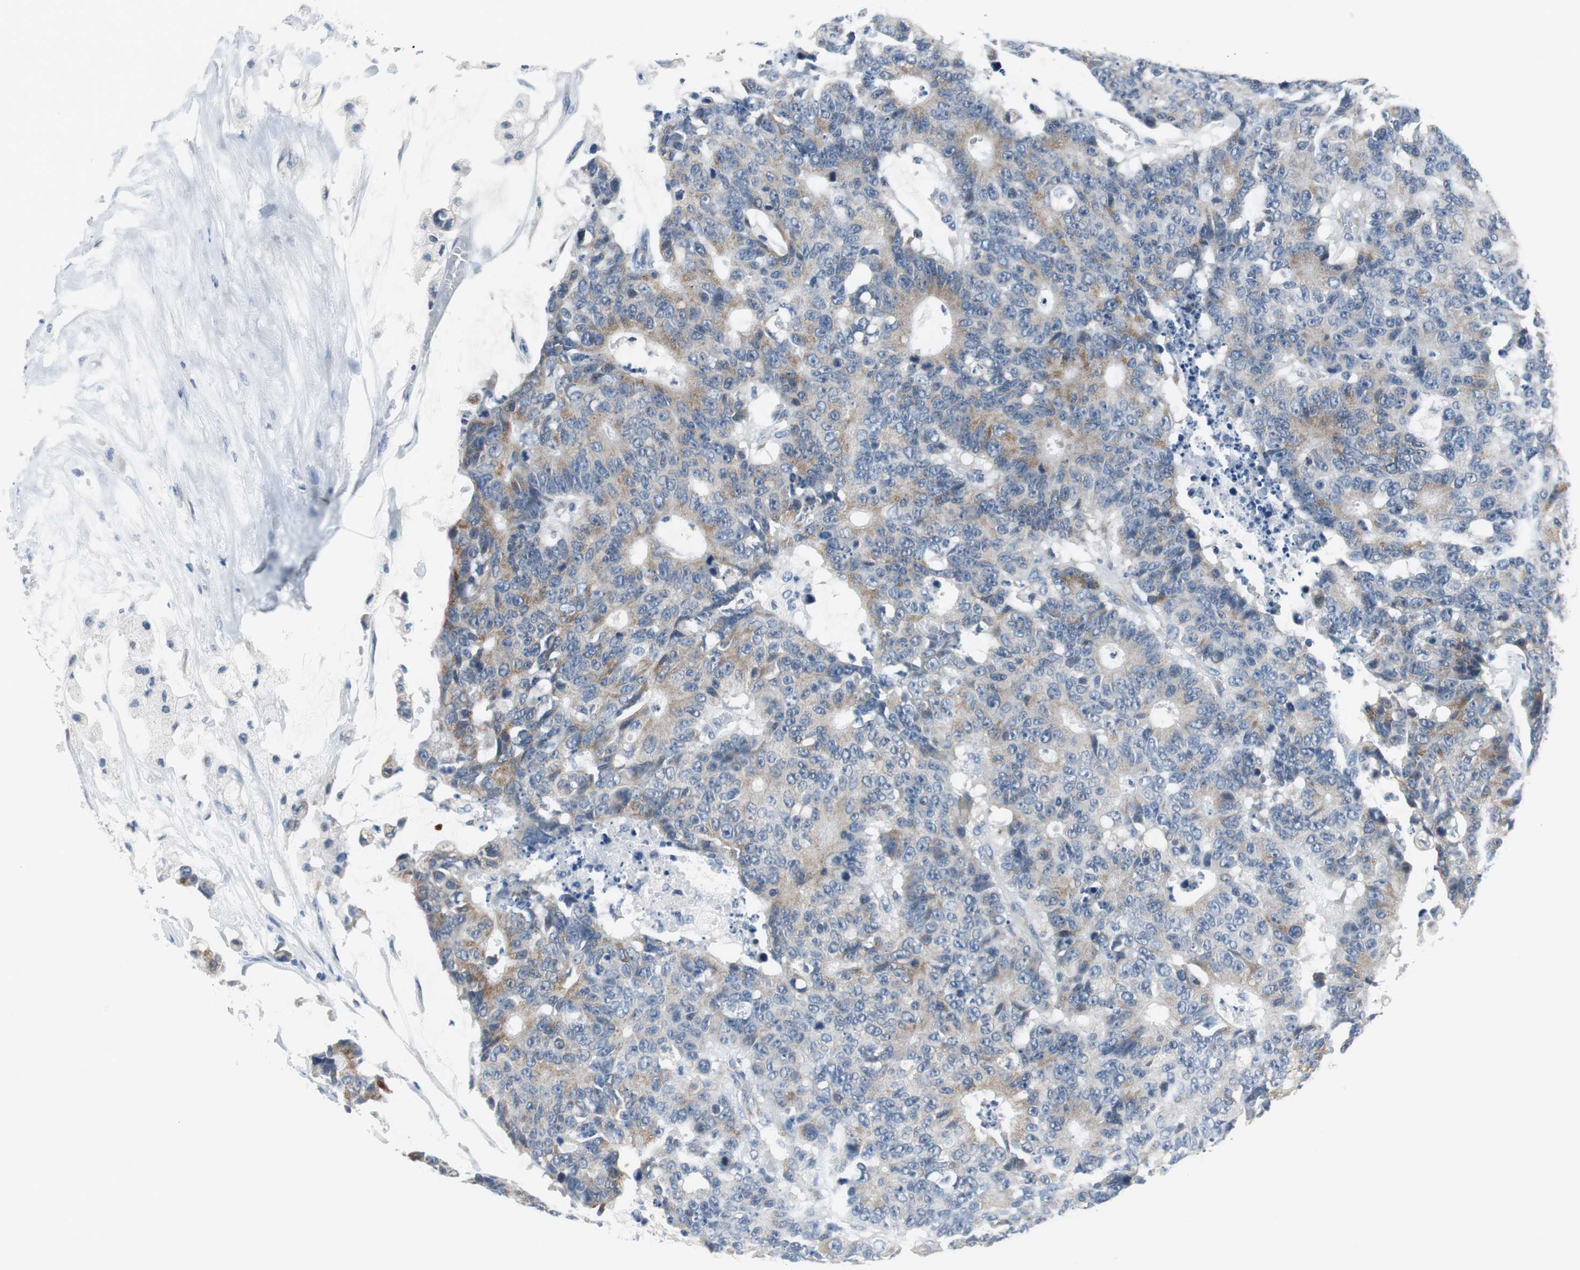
{"staining": {"intensity": "moderate", "quantity": "25%-75%", "location": "cytoplasmic/membranous"}, "tissue": "colorectal cancer", "cell_type": "Tumor cells", "image_type": "cancer", "snomed": [{"axis": "morphology", "description": "Adenocarcinoma, NOS"}, {"axis": "topography", "description": "Colon"}], "caption": "Human colorectal cancer stained with a brown dye reveals moderate cytoplasmic/membranous positive positivity in approximately 25%-75% of tumor cells.", "gene": "PLAA", "patient": {"sex": "female", "age": 86}}